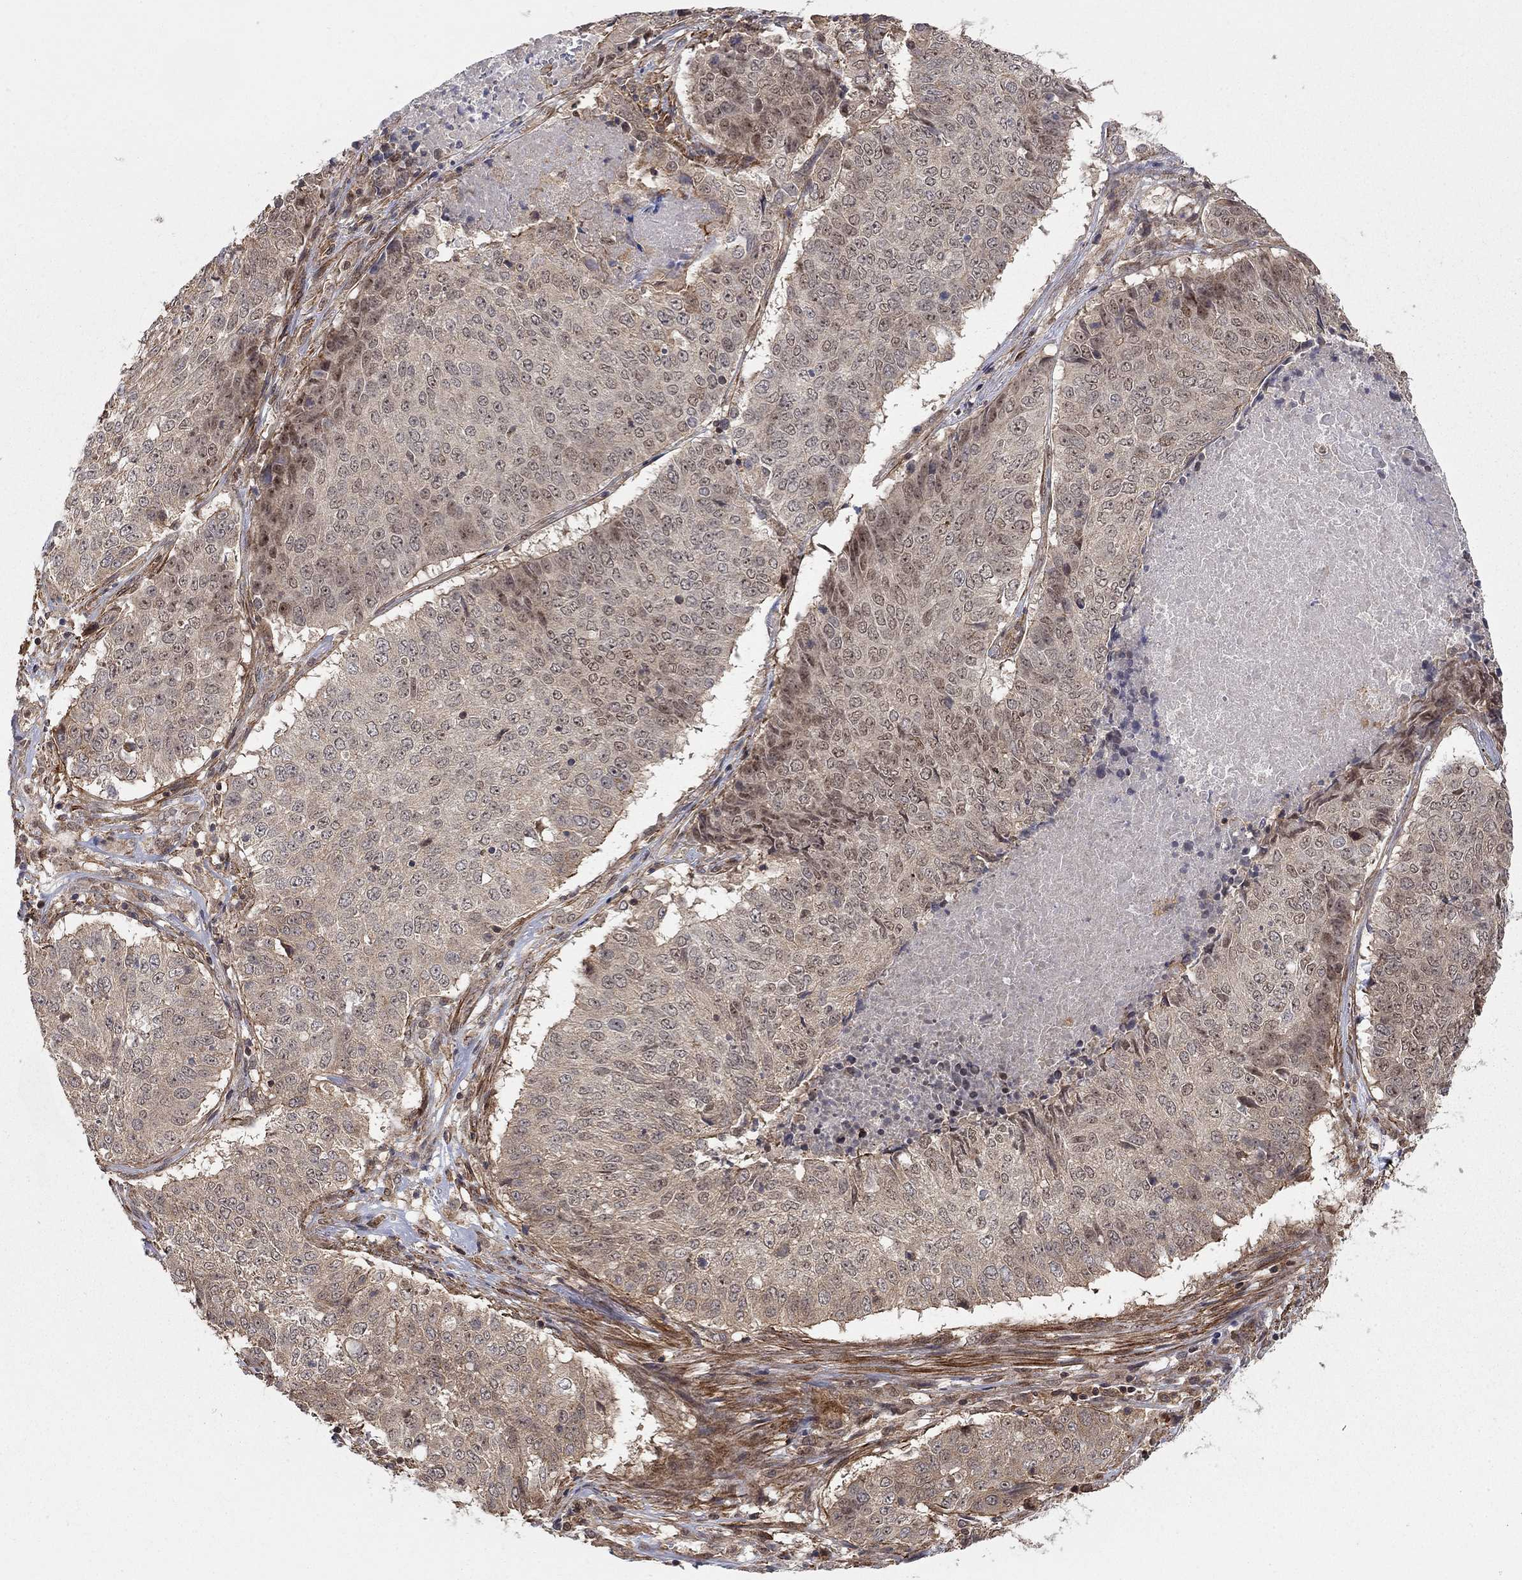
{"staining": {"intensity": "moderate", "quantity": "25%-75%", "location": "cytoplasmic/membranous"}, "tissue": "lung cancer", "cell_type": "Tumor cells", "image_type": "cancer", "snomed": [{"axis": "morphology", "description": "Squamous cell carcinoma, NOS"}, {"axis": "topography", "description": "Lung"}], "caption": "An immunohistochemistry photomicrograph of neoplastic tissue is shown. Protein staining in brown shows moderate cytoplasmic/membranous positivity in squamous cell carcinoma (lung) within tumor cells. The protein is stained brown, and the nuclei are stained in blue (DAB (3,3'-diaminobenzidine) IHC with brightfield microscopy, high magnification).", "gene": "TDP1", "patient": {"sex": "male", "age": 64}}